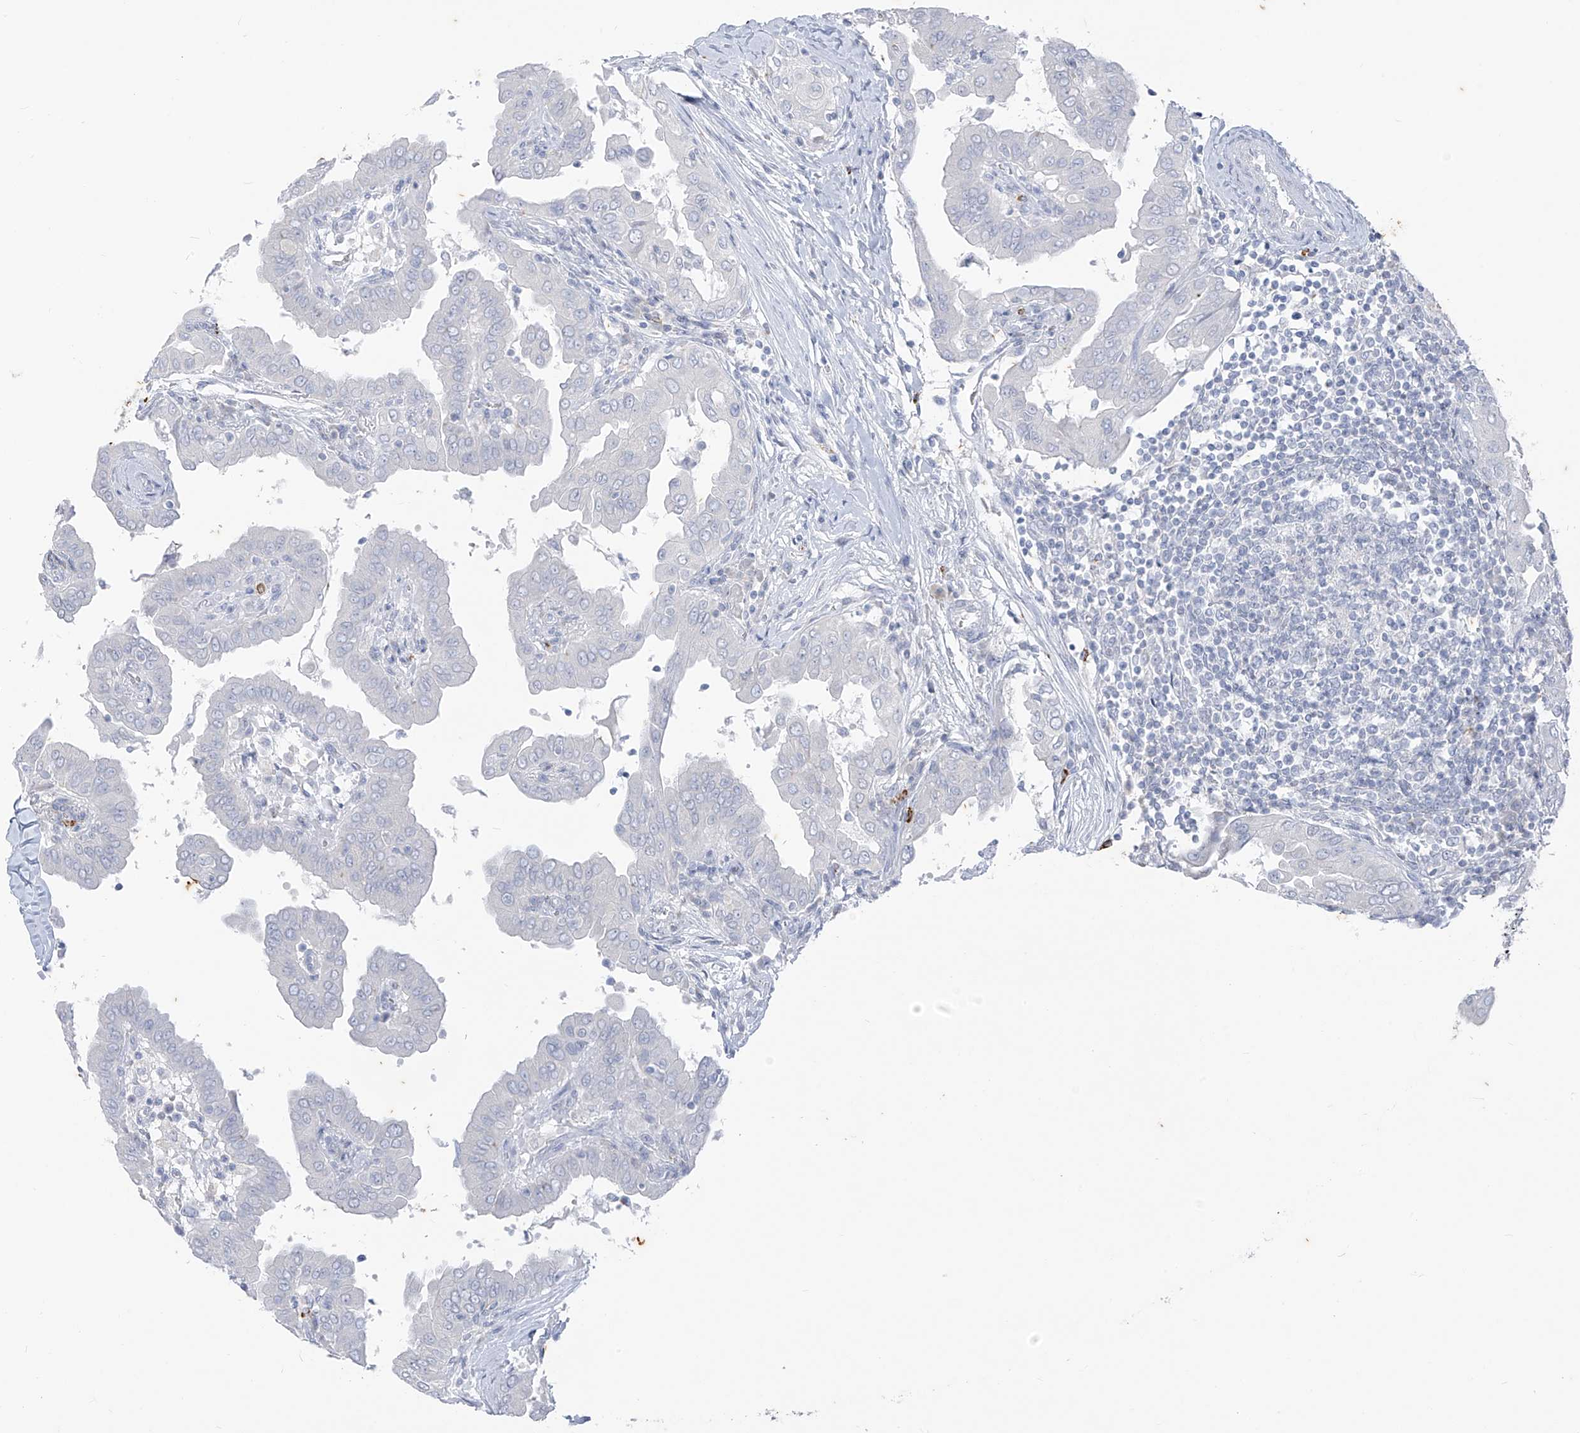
{"staining": {"intensity": "negative", "quantity": "none", "location": "none"}, "tissue": "thyroid cancer", "cell_type": "Tumor cells", "image_type": "cancer", "snomed": [{"axis": "morphology", "description": "Papillary adenocarcinoma, NOS"}, {"axis": "topography", "description": "Thyroid gland"}], "caption": "Immunohistochemical staining of human thyroid cancer (papillary adenocarcinoma) shows no significant staining in tumor cells. (DAB immunohistochemistry (IHC) with hematoxylin counter stain).", "gene": "CX3CR1", "patient": {"sex": "male", "age": 33}}